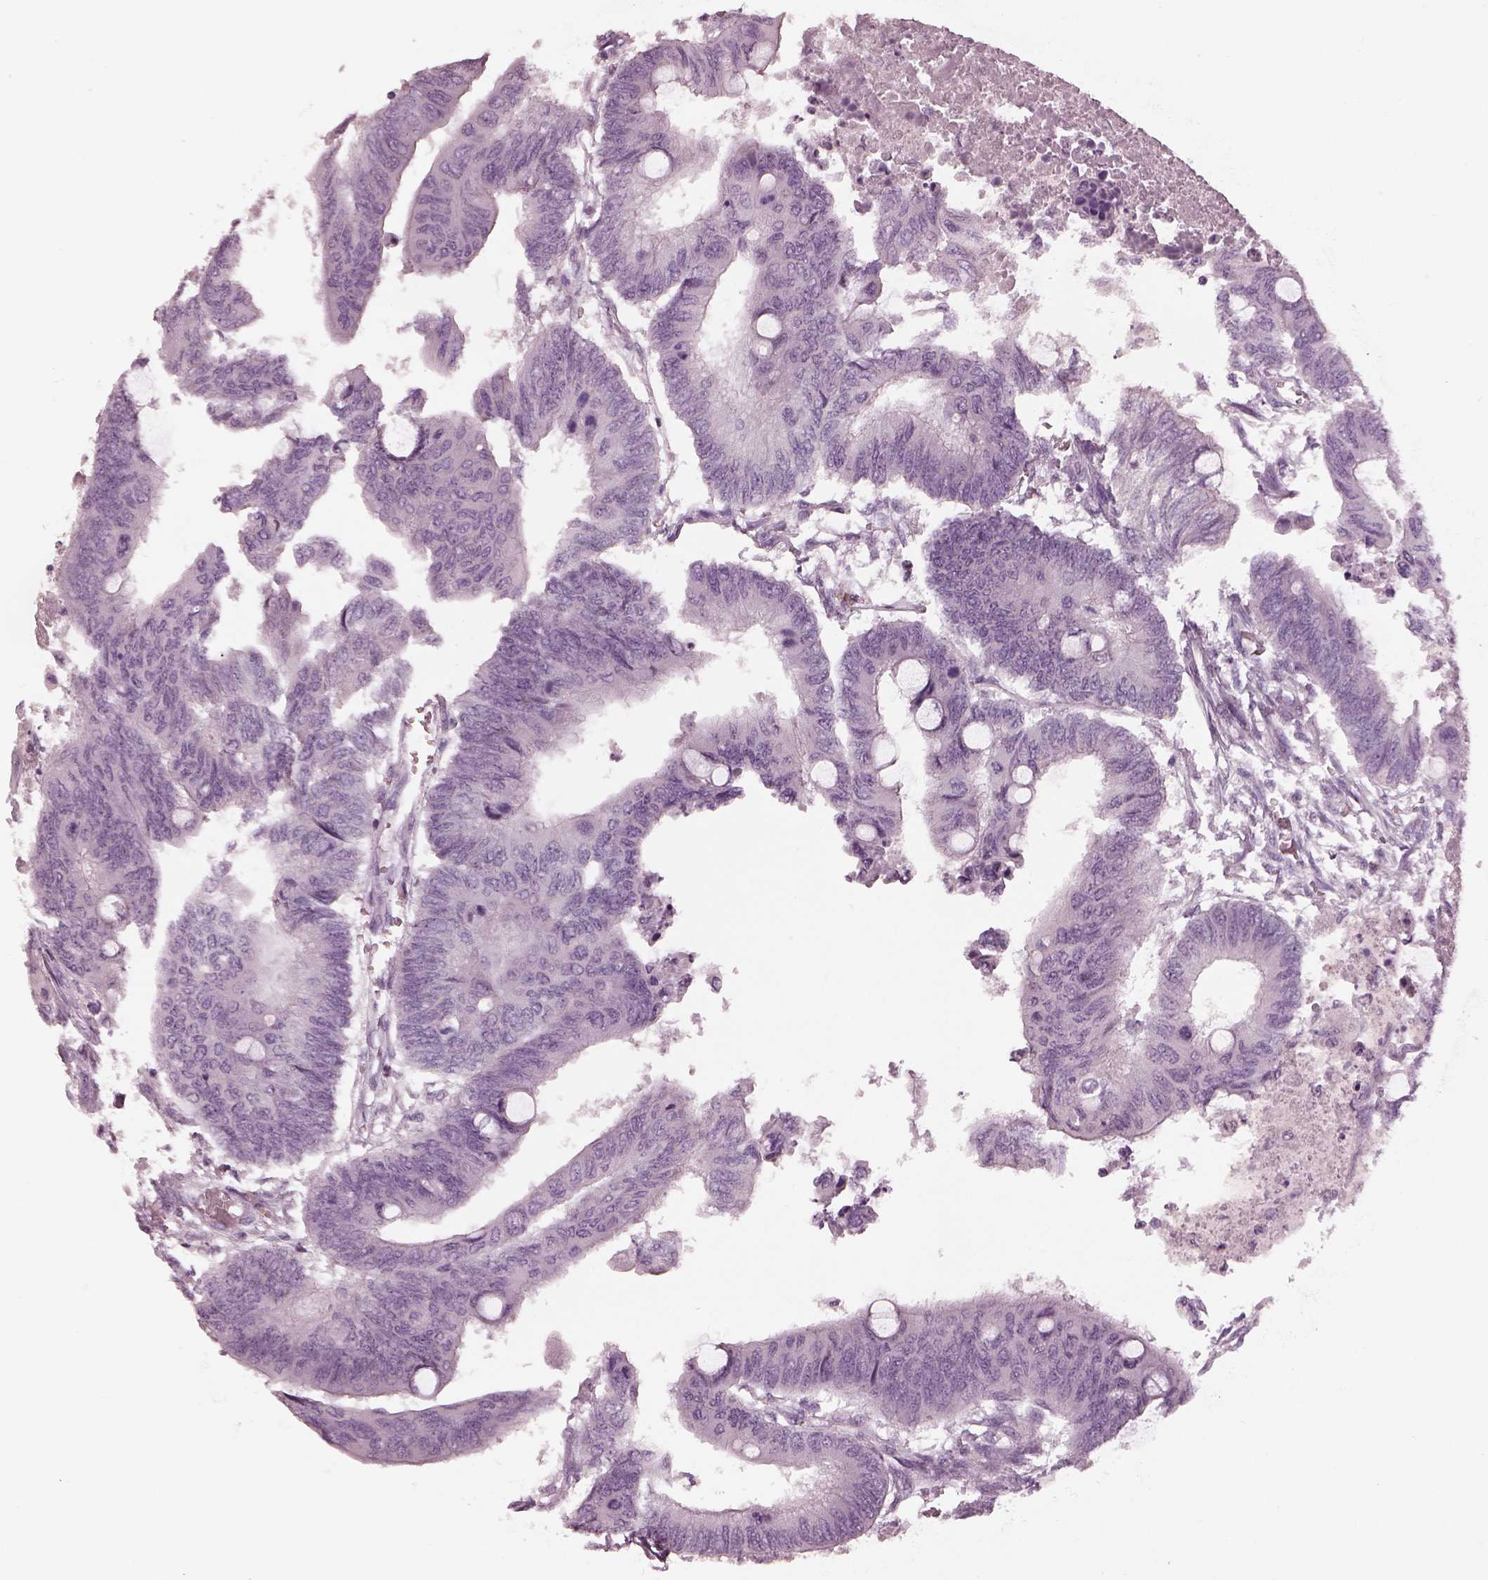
{"staining": {"intensity": "negative", "quantity": "none", "location": "none"}, "tissue": "colorectal cancer", "cell_type": "Tumor cells", "image_type": "cancer", "snomed": [{"axis": "morphology", "description": "Normal tissue, NOS"}, {"axis": "morphology", "description": "Adenocarcinoma, NOS"}, {"axis": "topography", "description": "Rectum"}, {"axis": "topography", "description": "Peripheral nerve tissue"}], "caption": "Human colorectal adenocarcinoma stained for a protein using immunohistochemistry demonstrates no staining in tumor cells.", "gene": "MIA", "patient": {"sex": "male", "age": 92}}